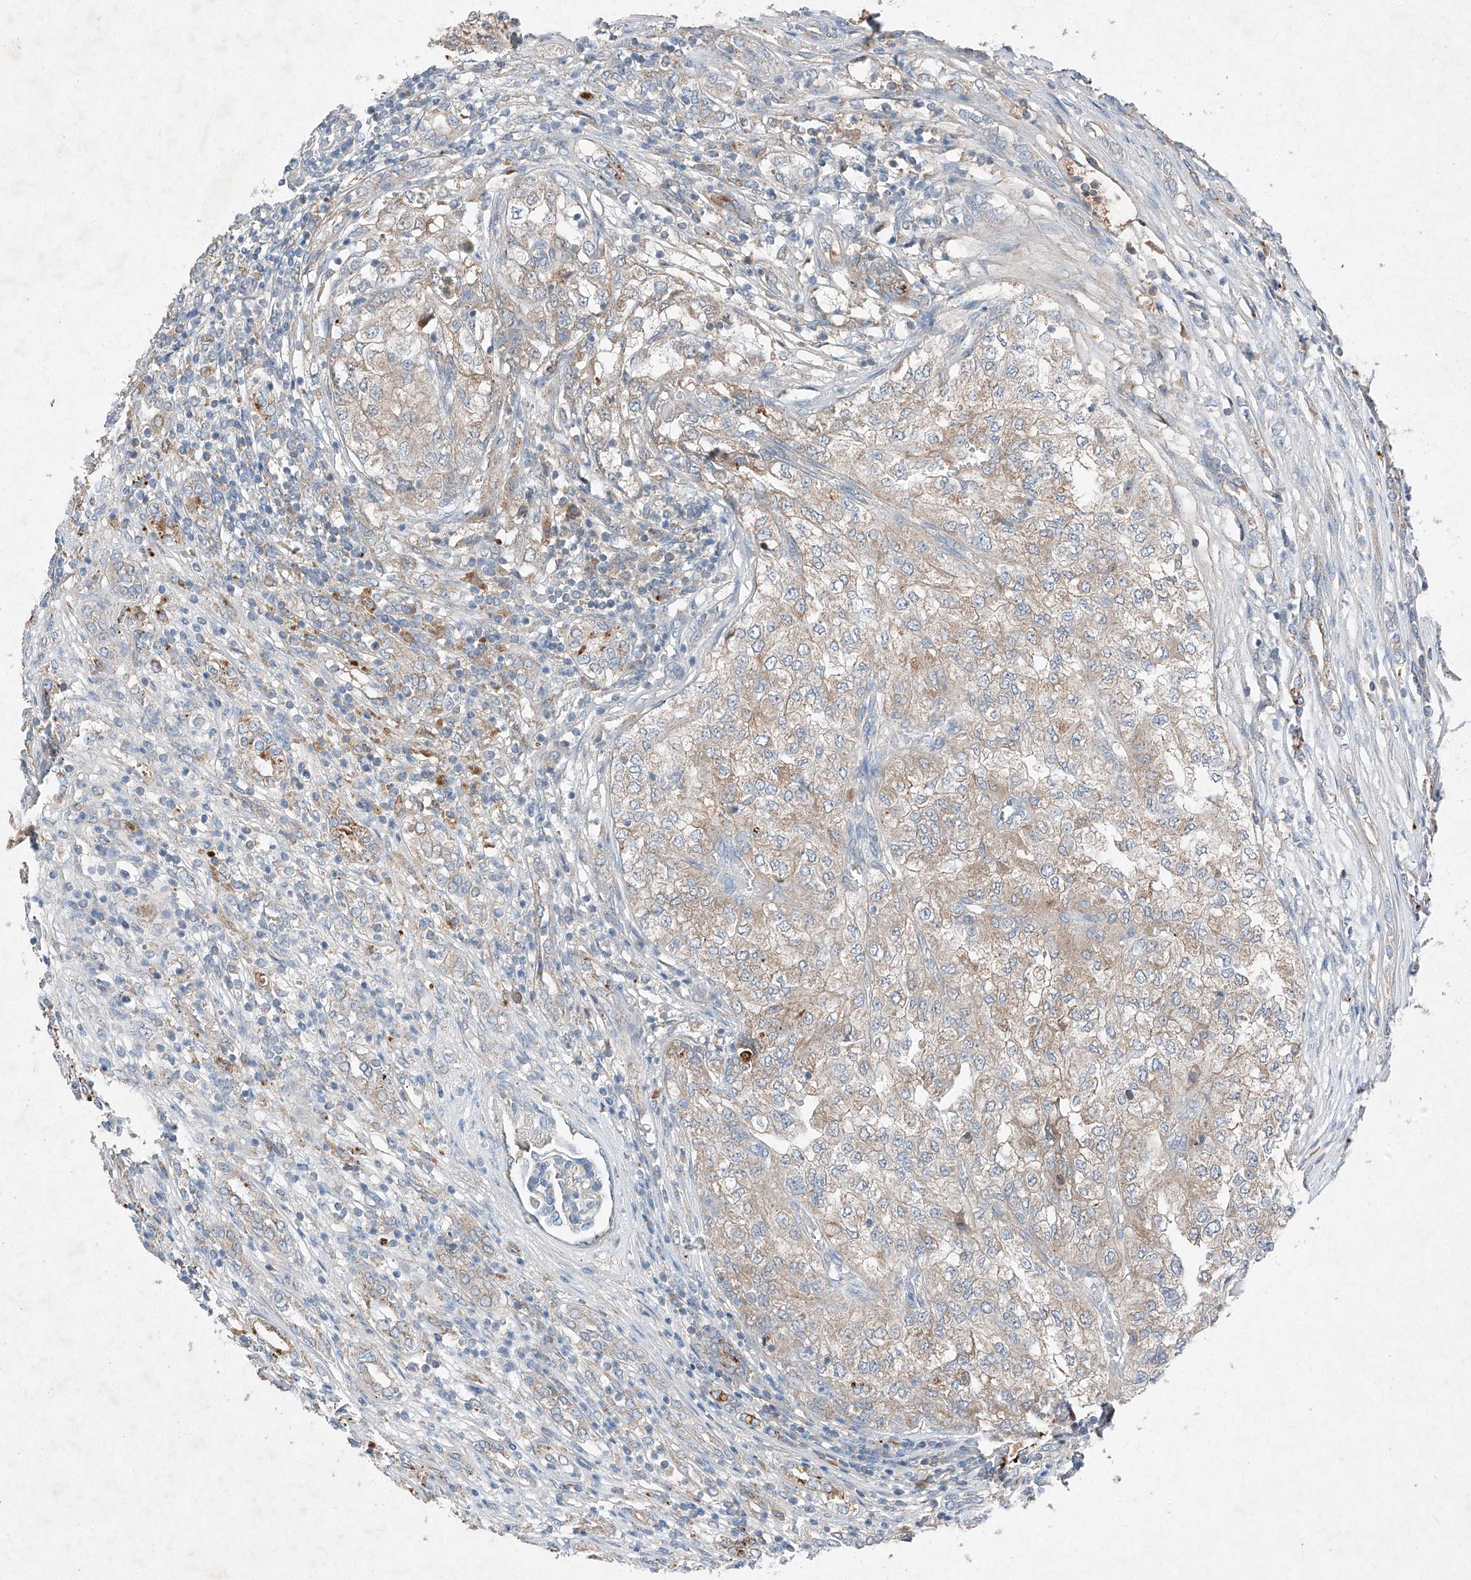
{"staining": {"intensity": "weak", "quantity": "25%-75%", "location": "cytoplasmic/membranous"}, "tissue": "renal cancer", "cell_type": "Tumor cells", "image_type": "cancer", "snomed": [{"axis": "morphology", "description": "Adenocarcinoma, NOS"}, {"axis": "topography", "description": "Kidney"}], "caption": "A micrograph of renal cancer stained for a protein exhibits weak cytoplasmic/membranous brown staining in tumor cells. The staining was performed using DAB, with brown indicating positive protein expression. Nuclei are stained blue with hematoxylin.", "gene": "RUSC1", "patient": {"sex": "female", "age": 54}}